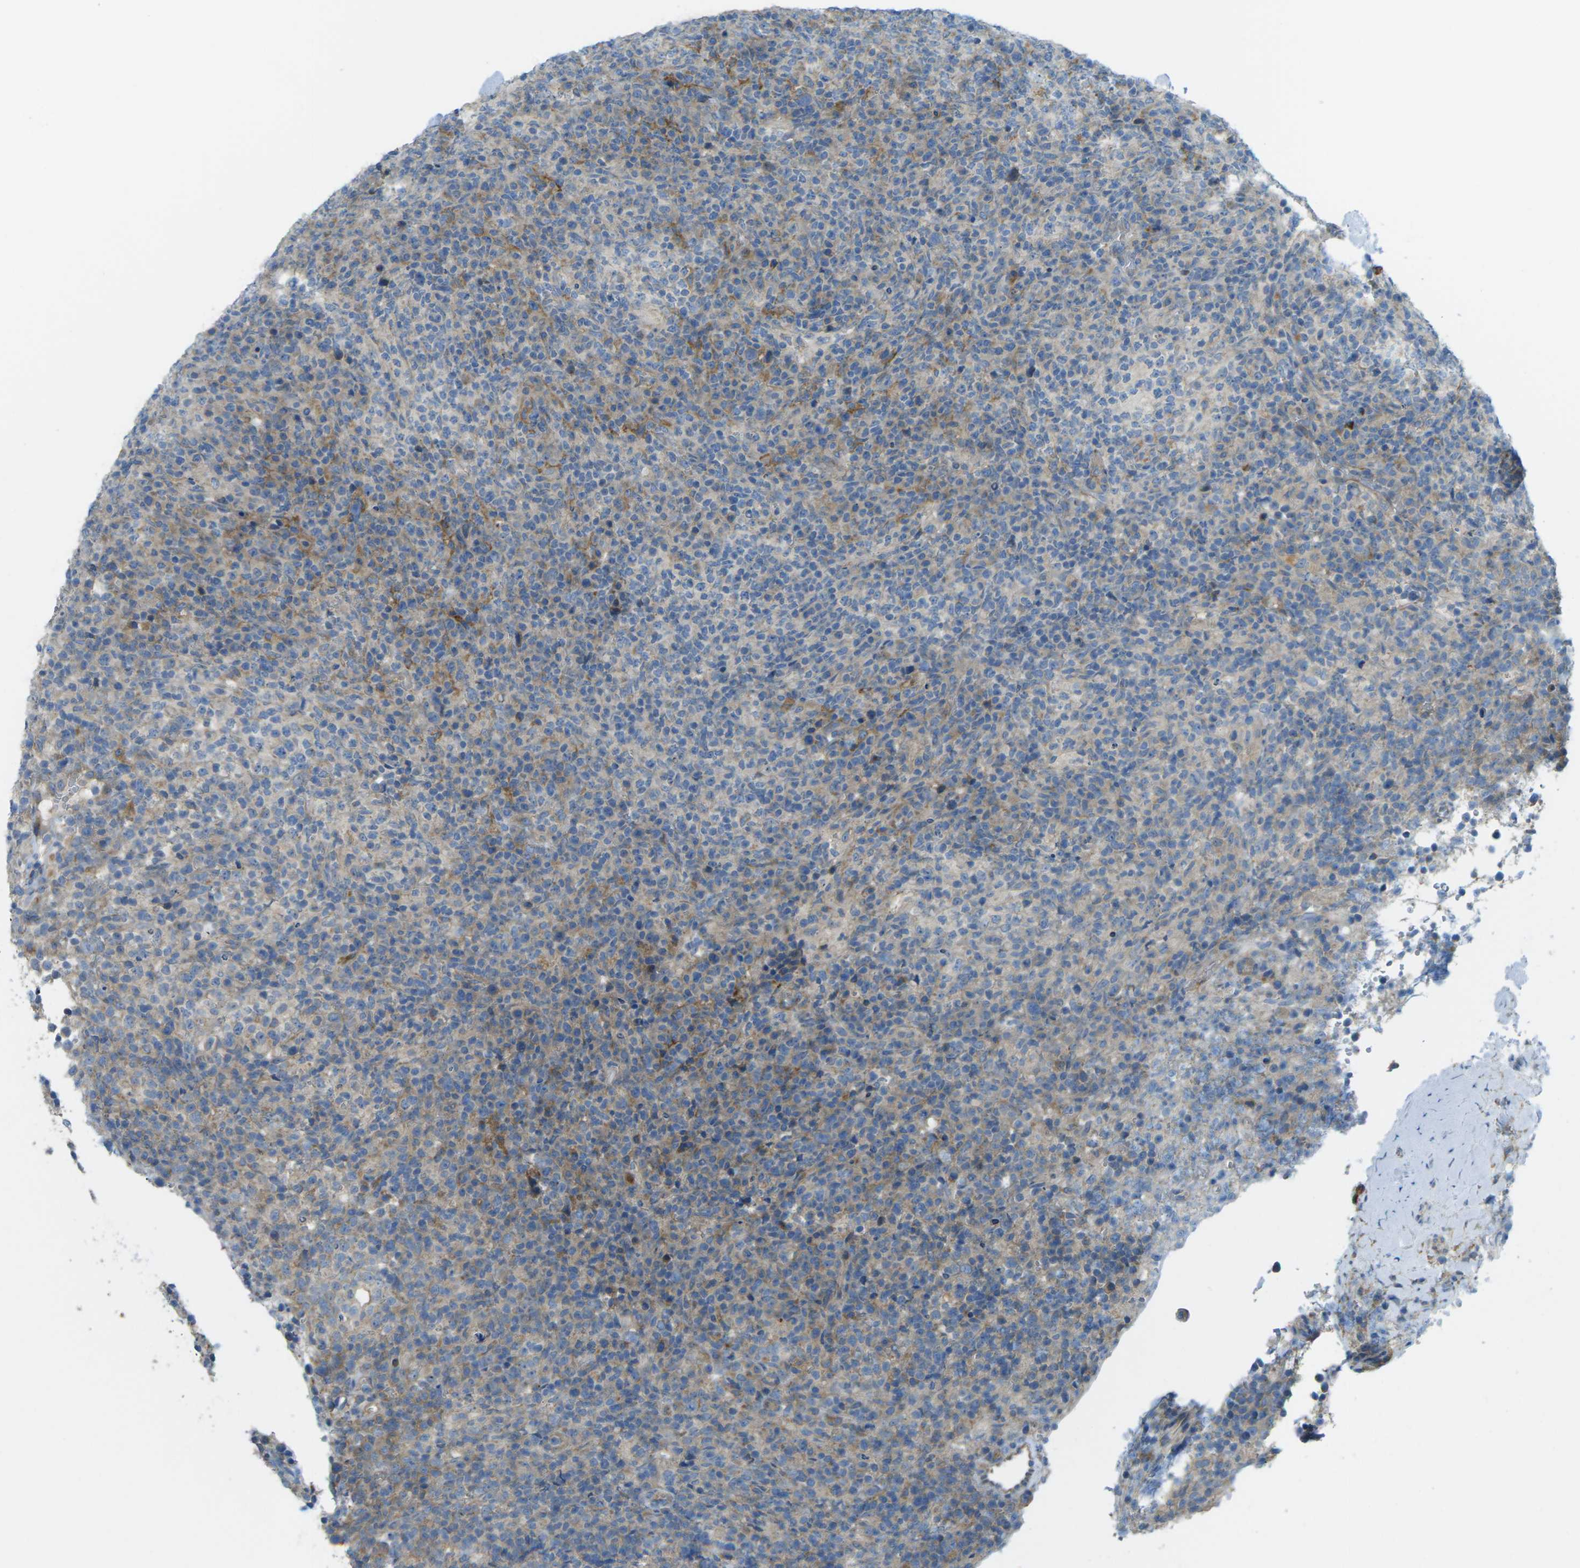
{"staining": {"intensity": "negative", "quantity": "none", "location": "none"}, "tissue": "lymphoma", "cell_type": "Tumor cells", "image_type": "cancer", "snomed": [{"axis": "morphology", "description": "Malignant lymphoma, non-Hodgkin's type, High grade"}, {"axis": "topography", "description": "Lymph node"}], "caption": "Histopathology image shows no significant protein positivity in tumor cells of lymphoma.", "gene": "MYLK4", "patient": {"sex": "female", "age": 76}}